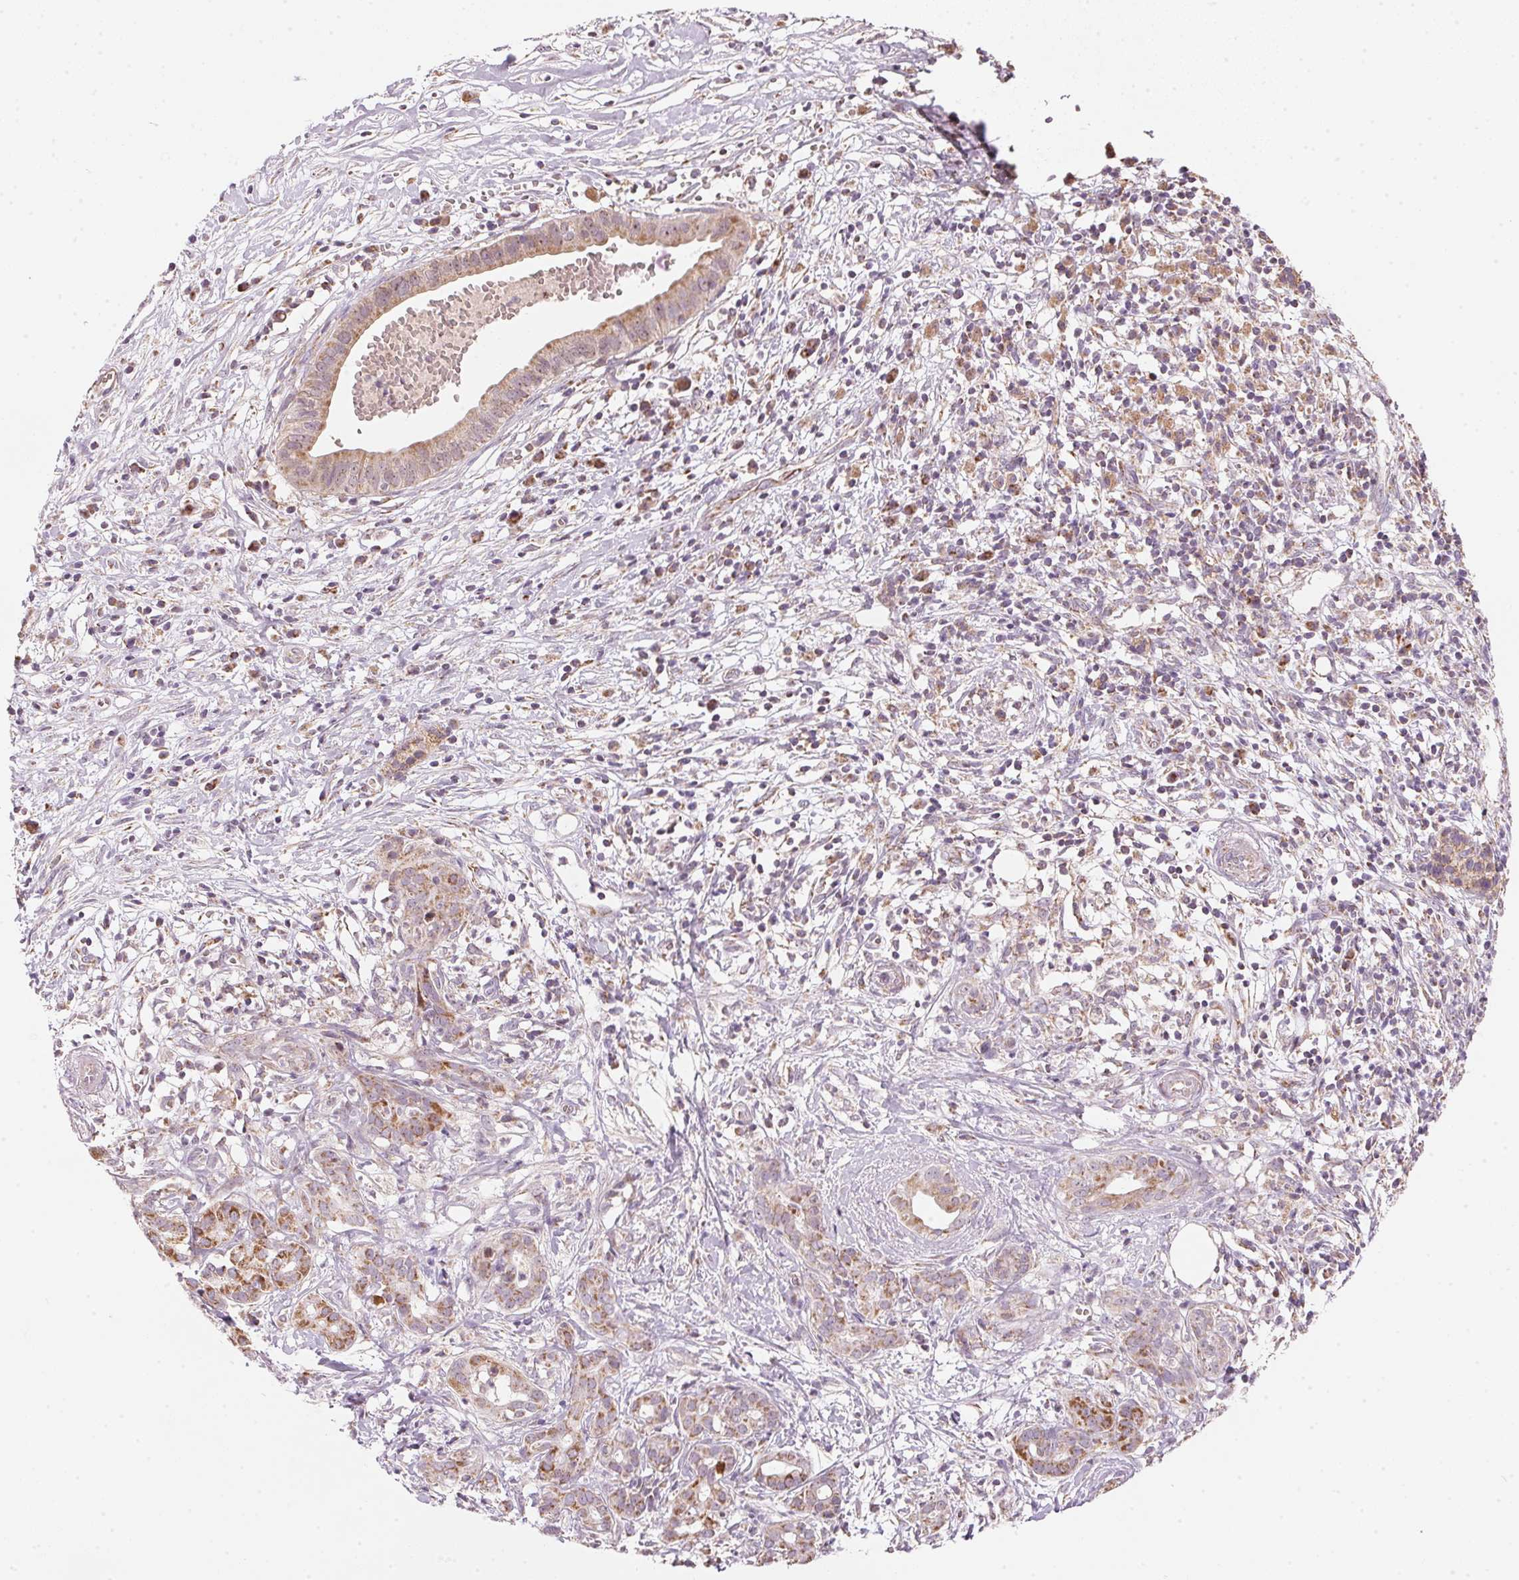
{"staining": {"intensity": "moderate", "quantity": ">75%", "location": "cytoplasmic/membranous"}, "tissue": "pancreatic cancer", "cell_type": "Tumor cells", "image_type": "cancer", "snomed": [{"axis": "morphology", "description": "Adenocarcinoma, NOS"}, {"axis": "topography", "description": "Pancreas"}], "caption": "Human pancreatic cancer (adenocarcinoma) stained with a protein marker reveals moderate staining in tumor cells.", "gene": "COQ7", "patient": {"sex": "male", "age": 61}}